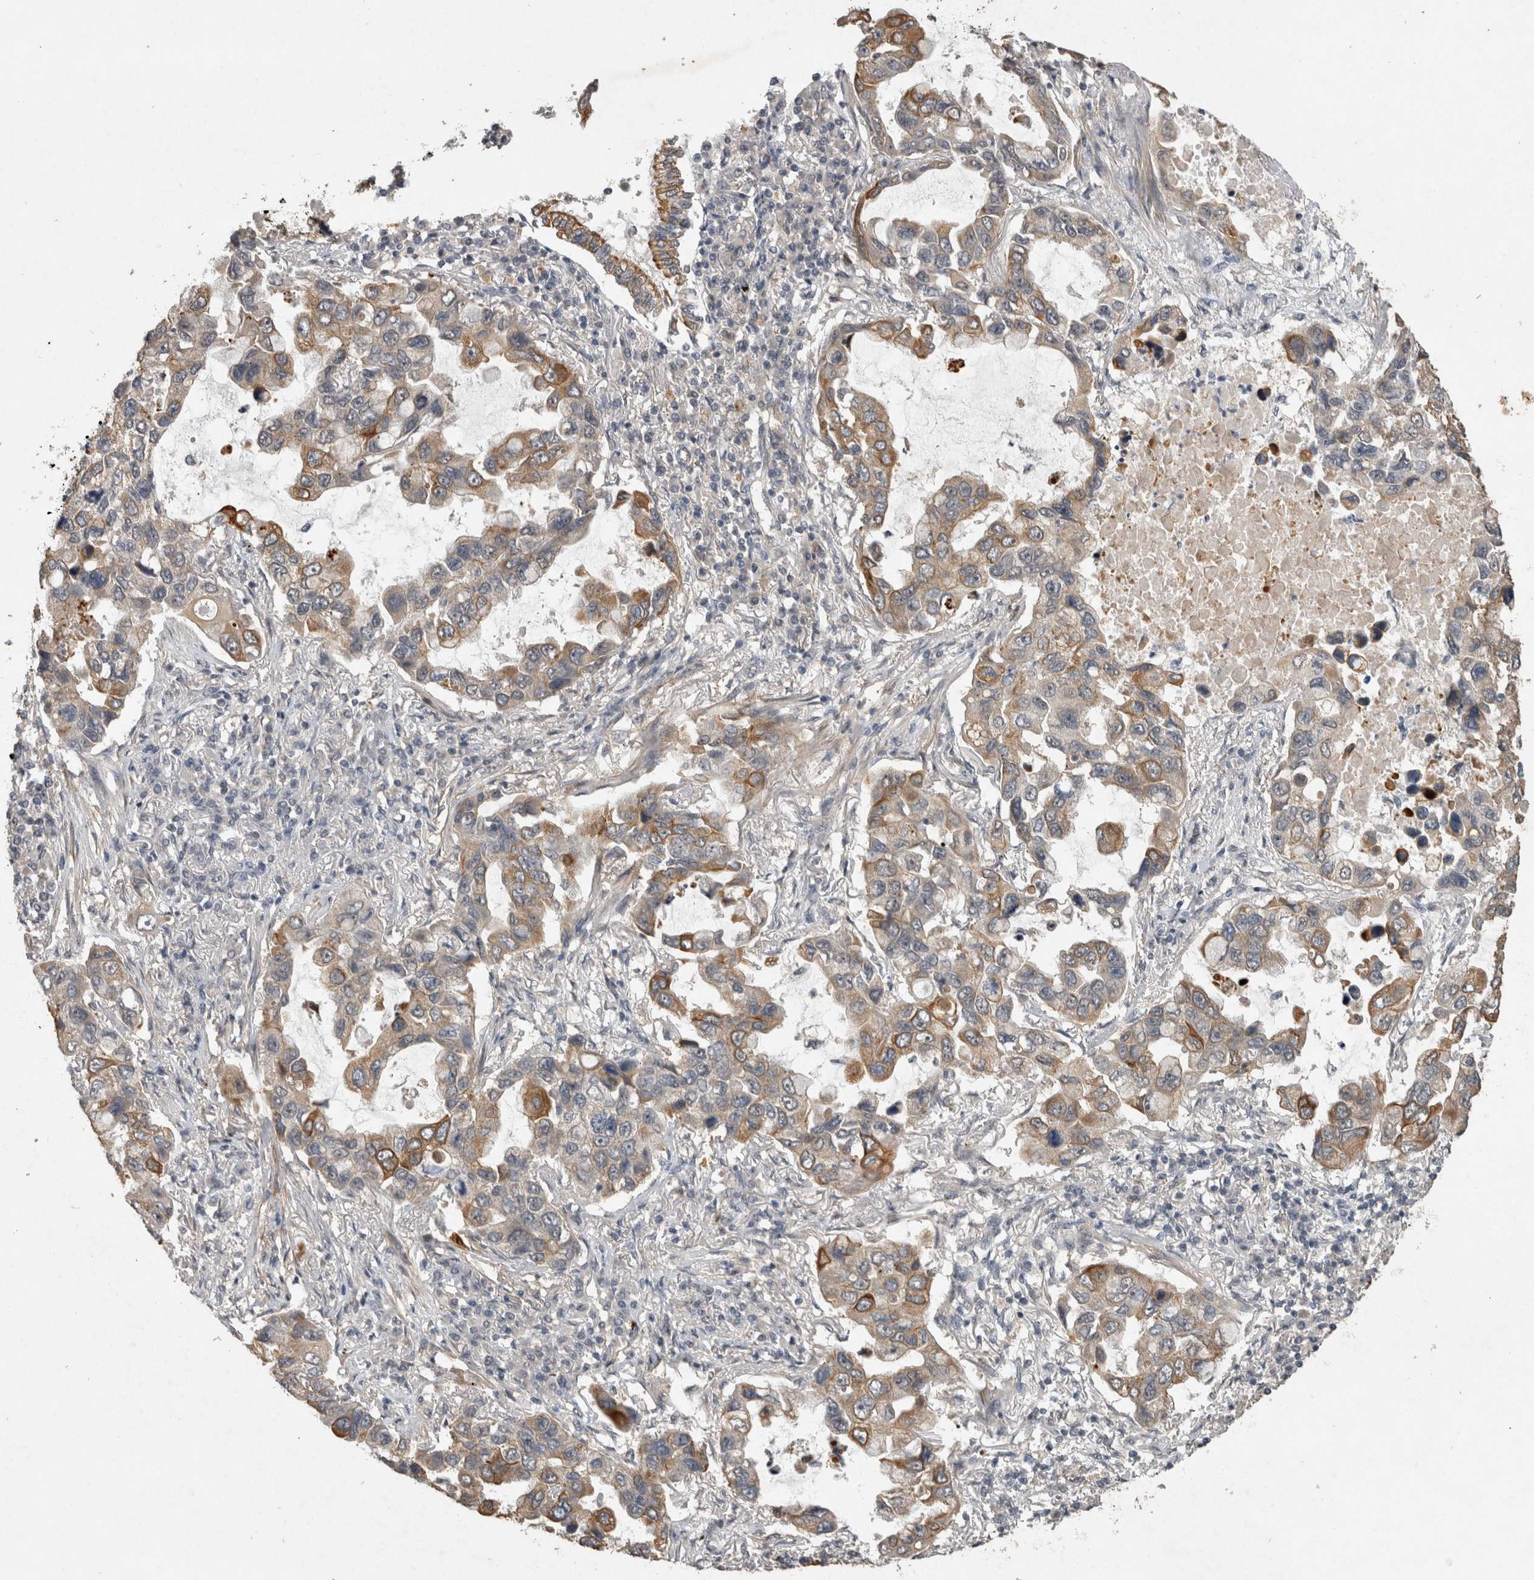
{"staining": {"intensity": "moderate", "quantity": "<25%", "location": "cytoplasmic/membranous"}, "tissue": "lung cancer", "cell_type": "Tumor cells", "image_type": "cancer", "snomed": [{"axis": "morphology", "description": "Adenocarcinoma, NOS"}, {"axis": "topography", "description": "Lung"}], "caption": "Immunohistochemistry of human lung cancer (adenocarcinoma) exhibits low levels of moderate cytoplasmic/membranous staining in approximately <25% of tumor cells.", "gene": "RHPN1", "patient": {"sex": "male", "age": 64}}